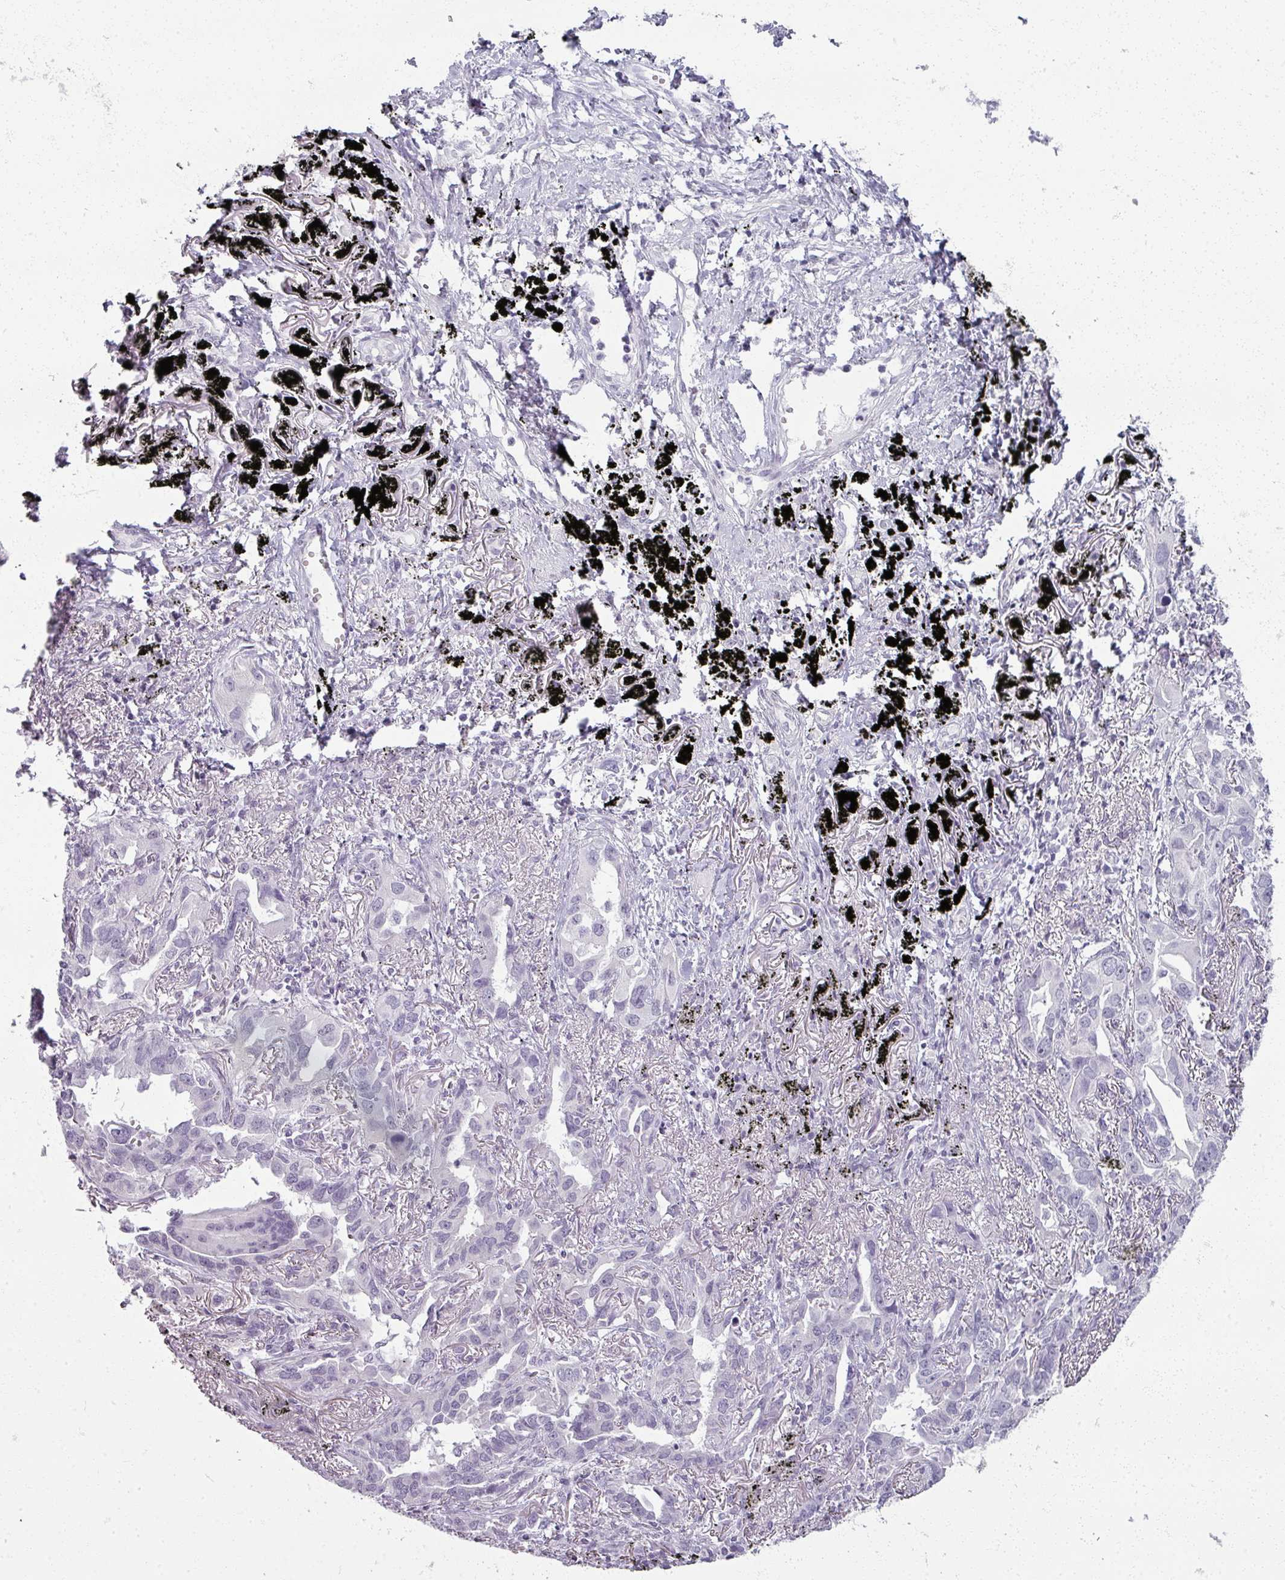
{"staining": {"intensity": "negative", "quantity": "none", "location": "none"}, "tissue": "lung cancer", "cell_type": "Tumor cells", "image_type": "cancer", "snomed": [{"axis": "morphology", "description": "Adenocarcinoma, NOS"}, {"axis": "topography", "description": "Lung"}], "caption": "This is an immunohistochemistry (IHC) micrograph of human lung adenocarcinoma. There is no expression in tumor cells.", "gene": "RFPL2", "patient": {"sex": "male", "age": 67}}